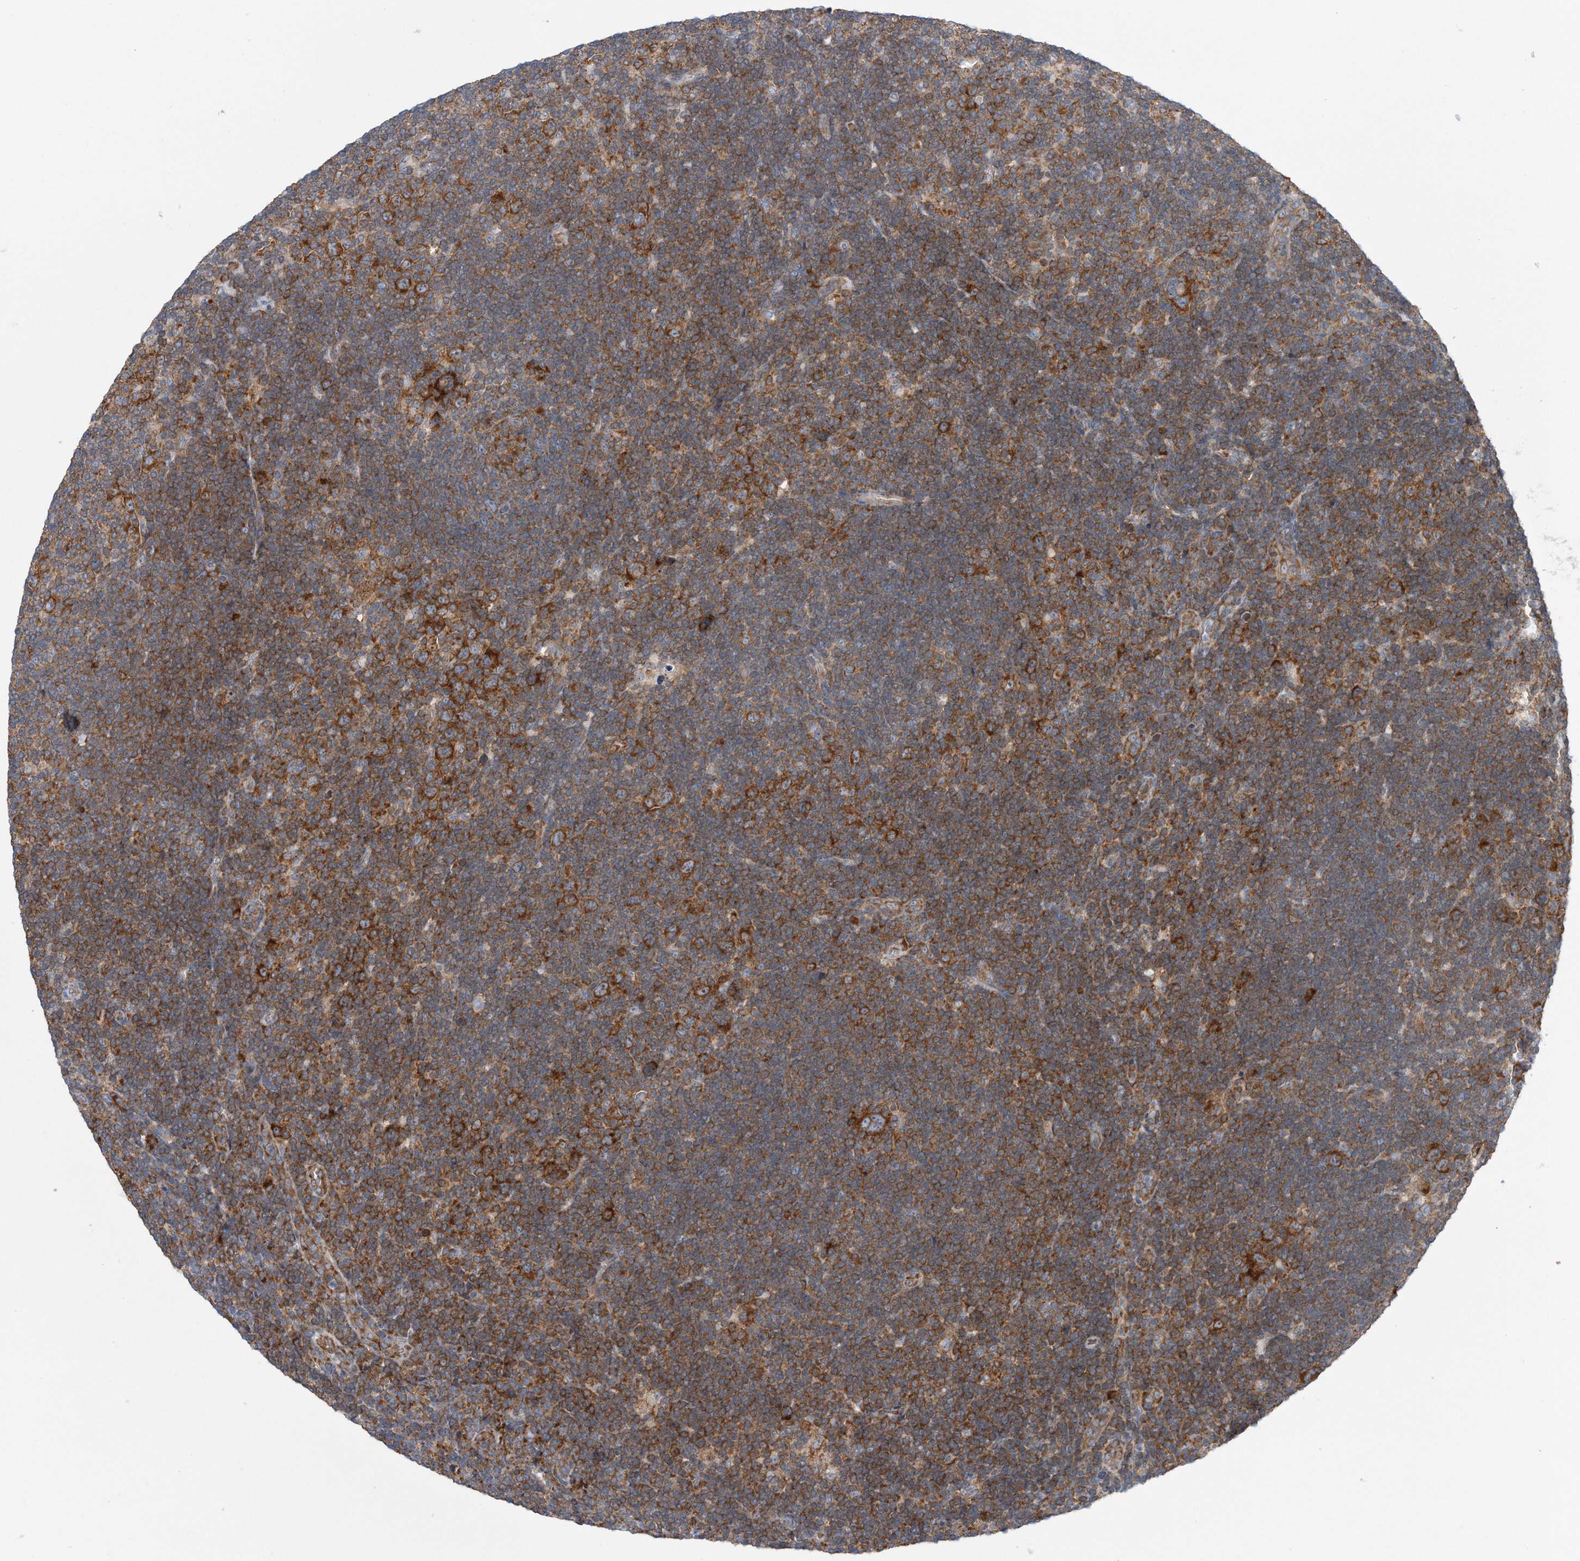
{"staining": {"intensity": "strong", "quantity": ">75%", "location": "cytoplasmic/membranous"}, "tissue": "lymphoma", "cell_type": "Tumor cells", "image_type": "cancer", "snomed": [{"axis": "morphology", "description": "Hodgkin's disease, NOS"}, {"axis": "topography", "description": "Lymph node"}], "caption": "This micrograph shows immunohistochemistry (IHC) staining of human lymphoma, with high strong cytoplasmic/membranous positivity in approximately >75% of tumor cells.", "gene": "RPL26L1", "patient": {"sex": "female", "age": 57}}